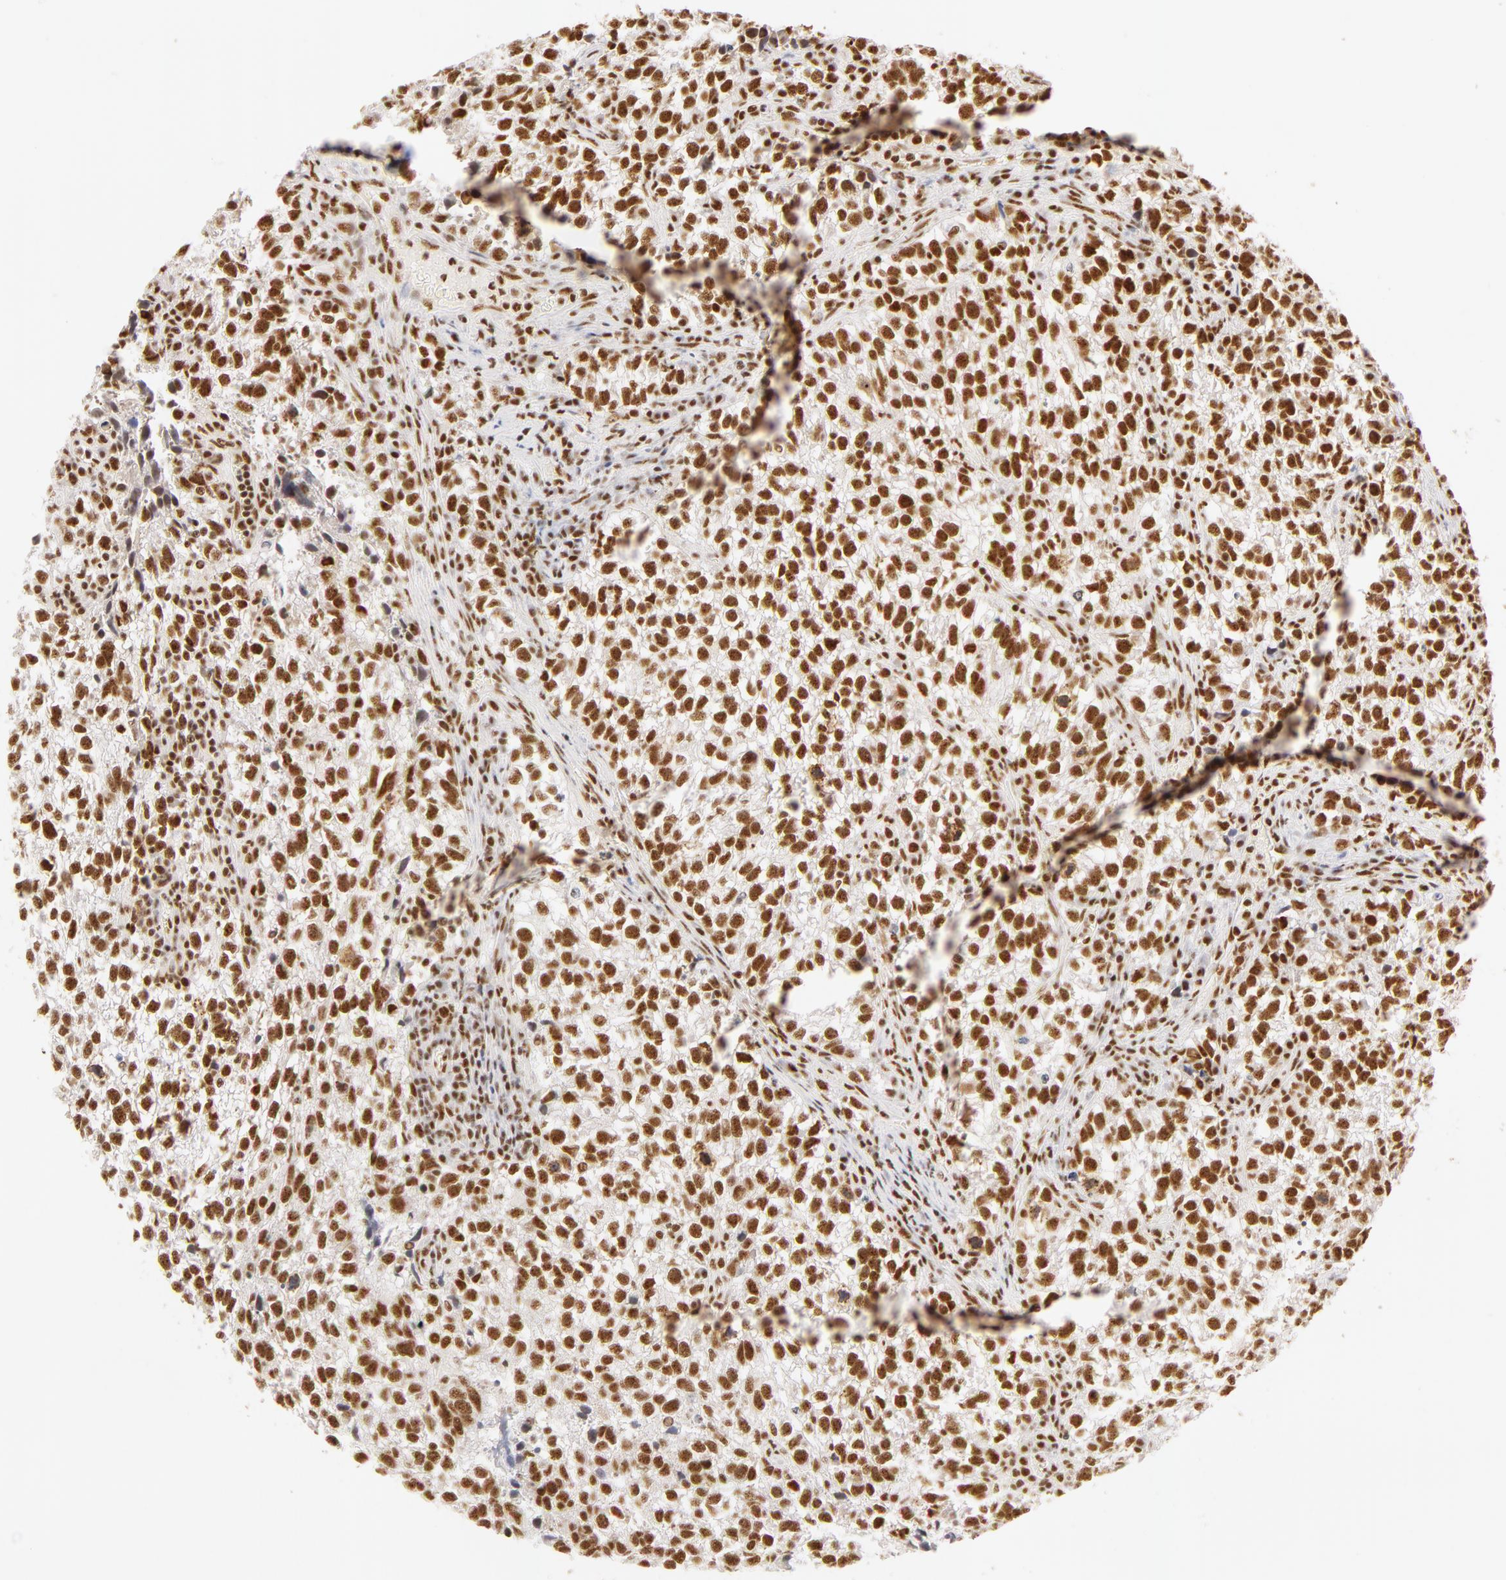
{"staining": {"intensity": "moderate", "quantity": ">75%", "location": "nuclear"}, "tissue": "testis cancer", "cell_type": "Tumor cells", "image_type": "cancer", "snomed": [{"axis": "morphology", "description": "Seminoma, NOS"}, {"axis": "topography", "description": "Testis"}], "caption": "The photomicrograph exhibits staining of testis cancer (seminoma), revealing moderate nuclear protein positivity (brown color) within tumor cells.", "gene": "RBM39", "patient": {"sex": "male", "age": 38}}